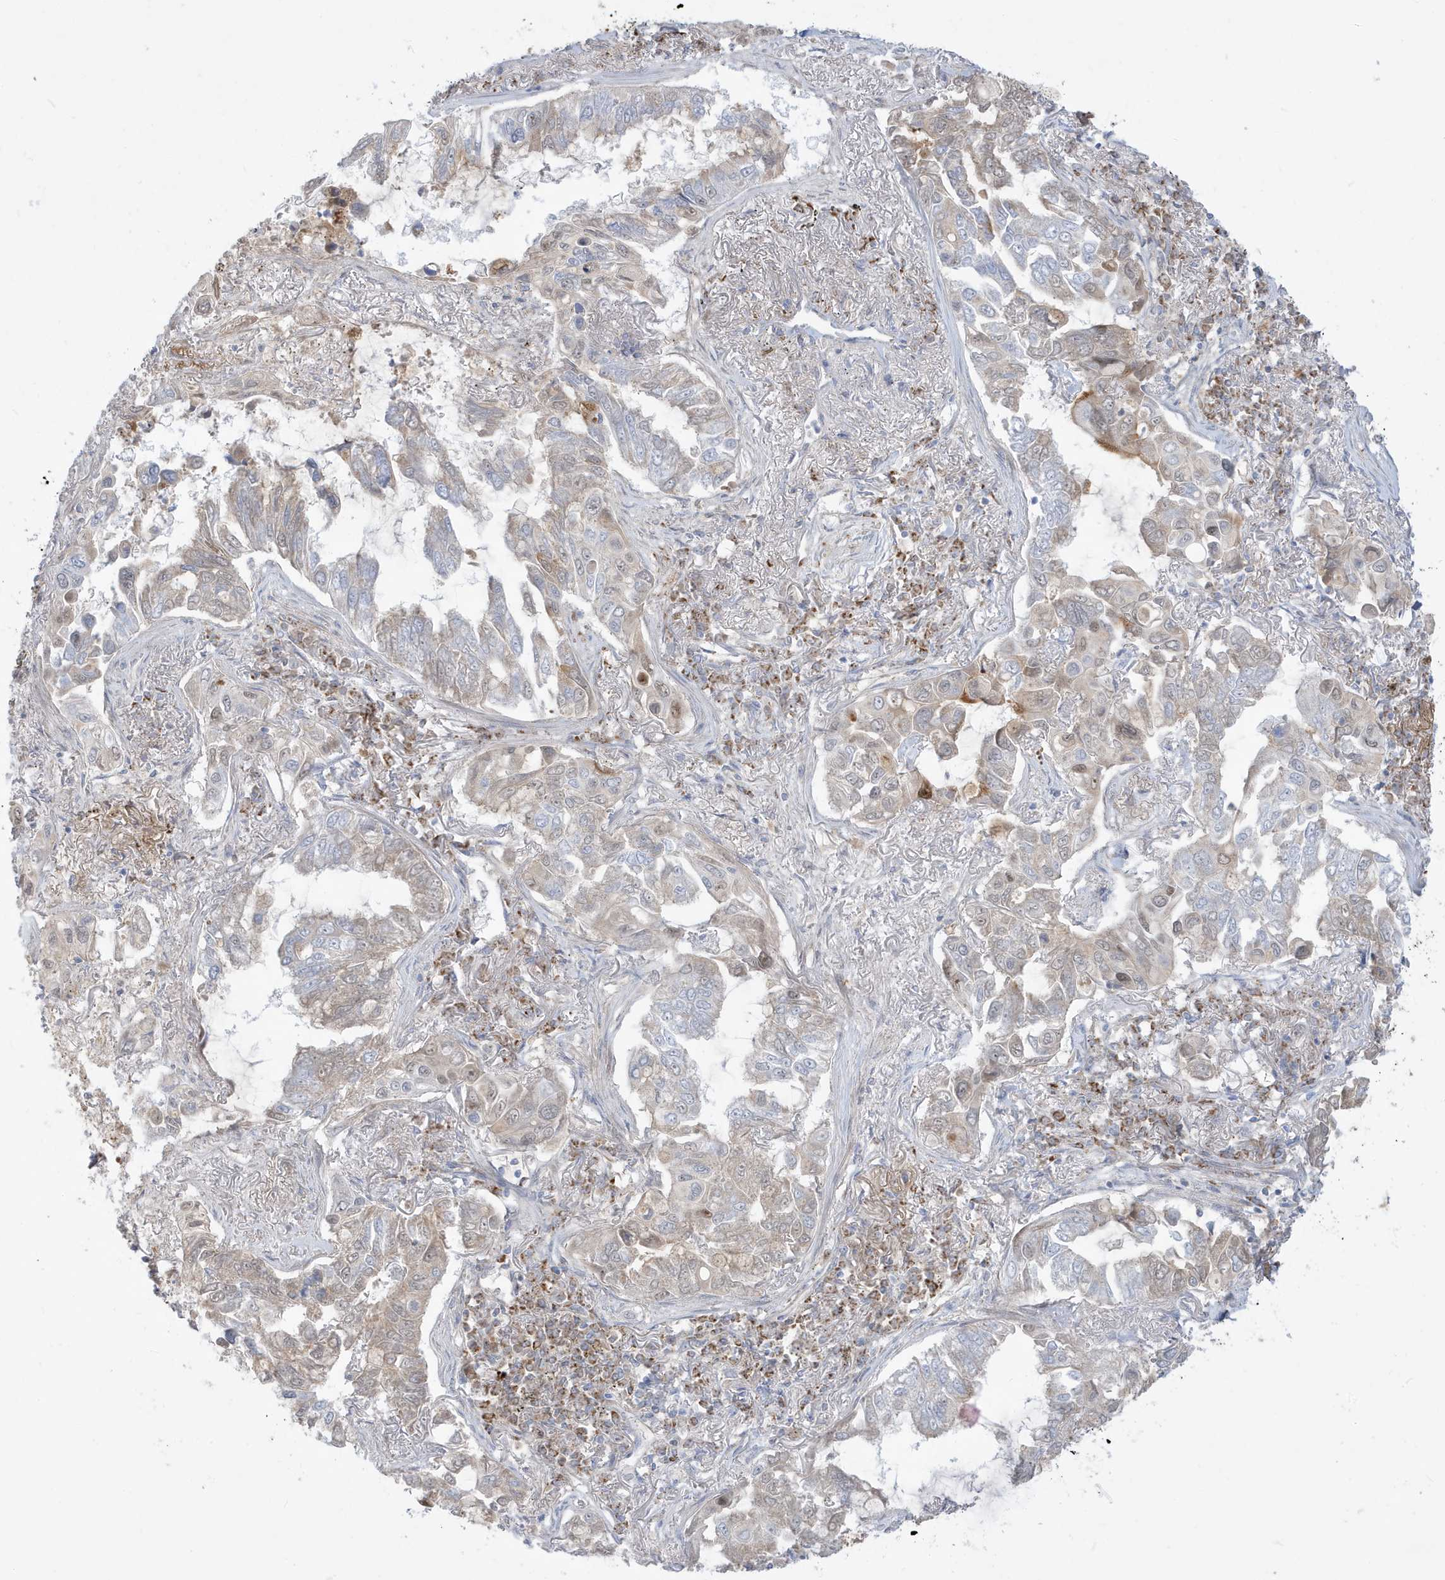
{"staining": {"intensity": "moderate", "quantity": "<25%", "location": "cytoplasmic/membranous"}, "tissue": "lung cancer", "cell_type": "Tumor cells", "image_type": "cancer", "snomed": [{"axis": "morphology", "description": "Adenocarcinoma, NOS"}, {"axis": "topography", "description": "Lung"}], "caption": "This photomicrograph exhibits IHC staining of lung cancer, with low moderate cytoplasmic/membranous expression in approximately <25% of tumor cells.", "gene": "IFT57", "patient": {"sex": "male", "age": 64}}